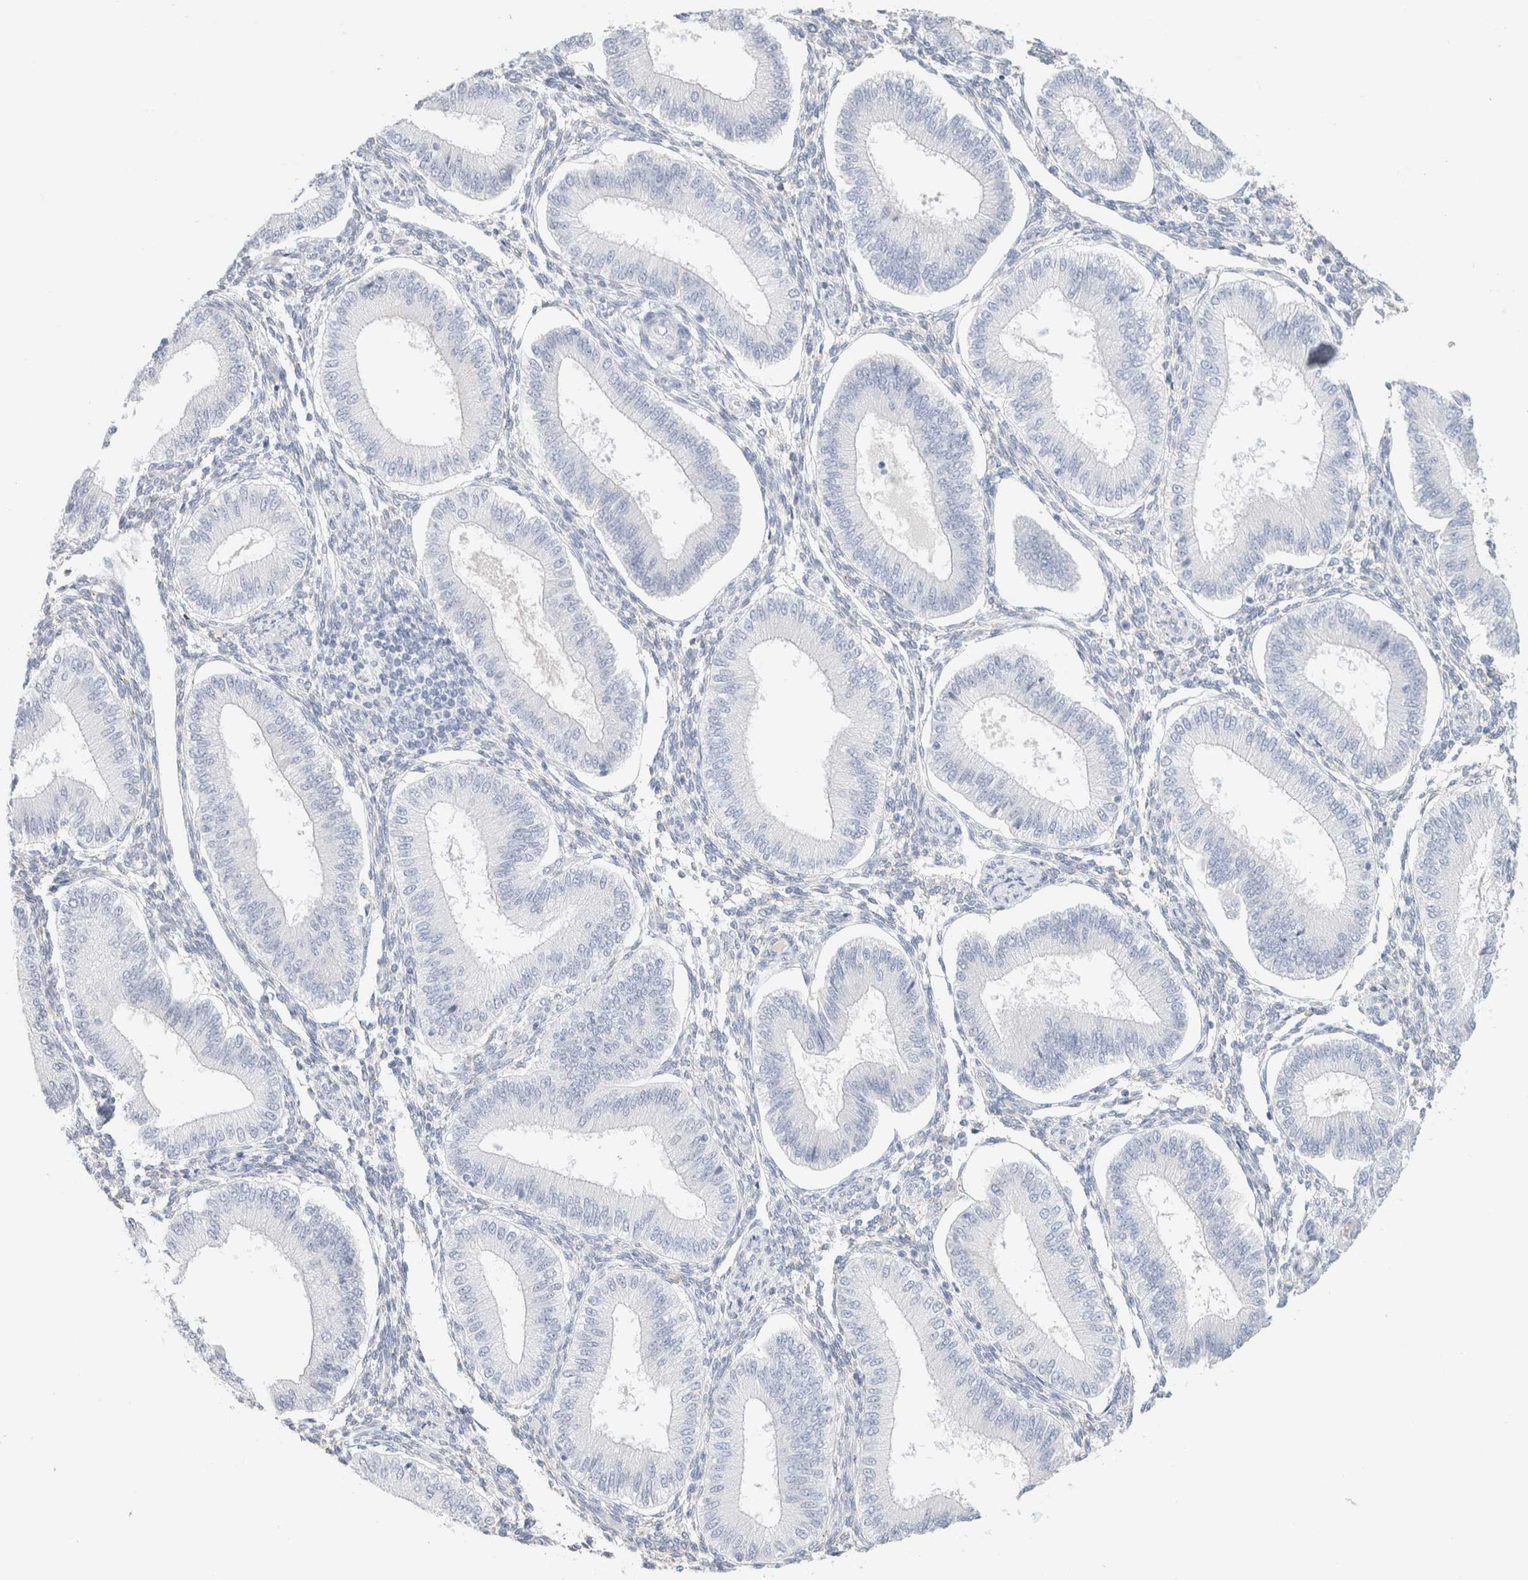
{"staining": {"intensity": "negative", "quantity": "none", "location": "none"}, "tissue": "endometrium", "cell_type": "Cells in endometrial stroma", "image_type": "normal", "snomed": [{"axis": "morphology", "description": "Normal tissue, NOS"}, {"axis": "topography", "description": "Endometrium"}], "caption": "The IHC micrograph has no significant expression in cells in endometrial stroma of endometrium.", "gene": "CPQ", "patient": {"sex": "female", "age": 39}}